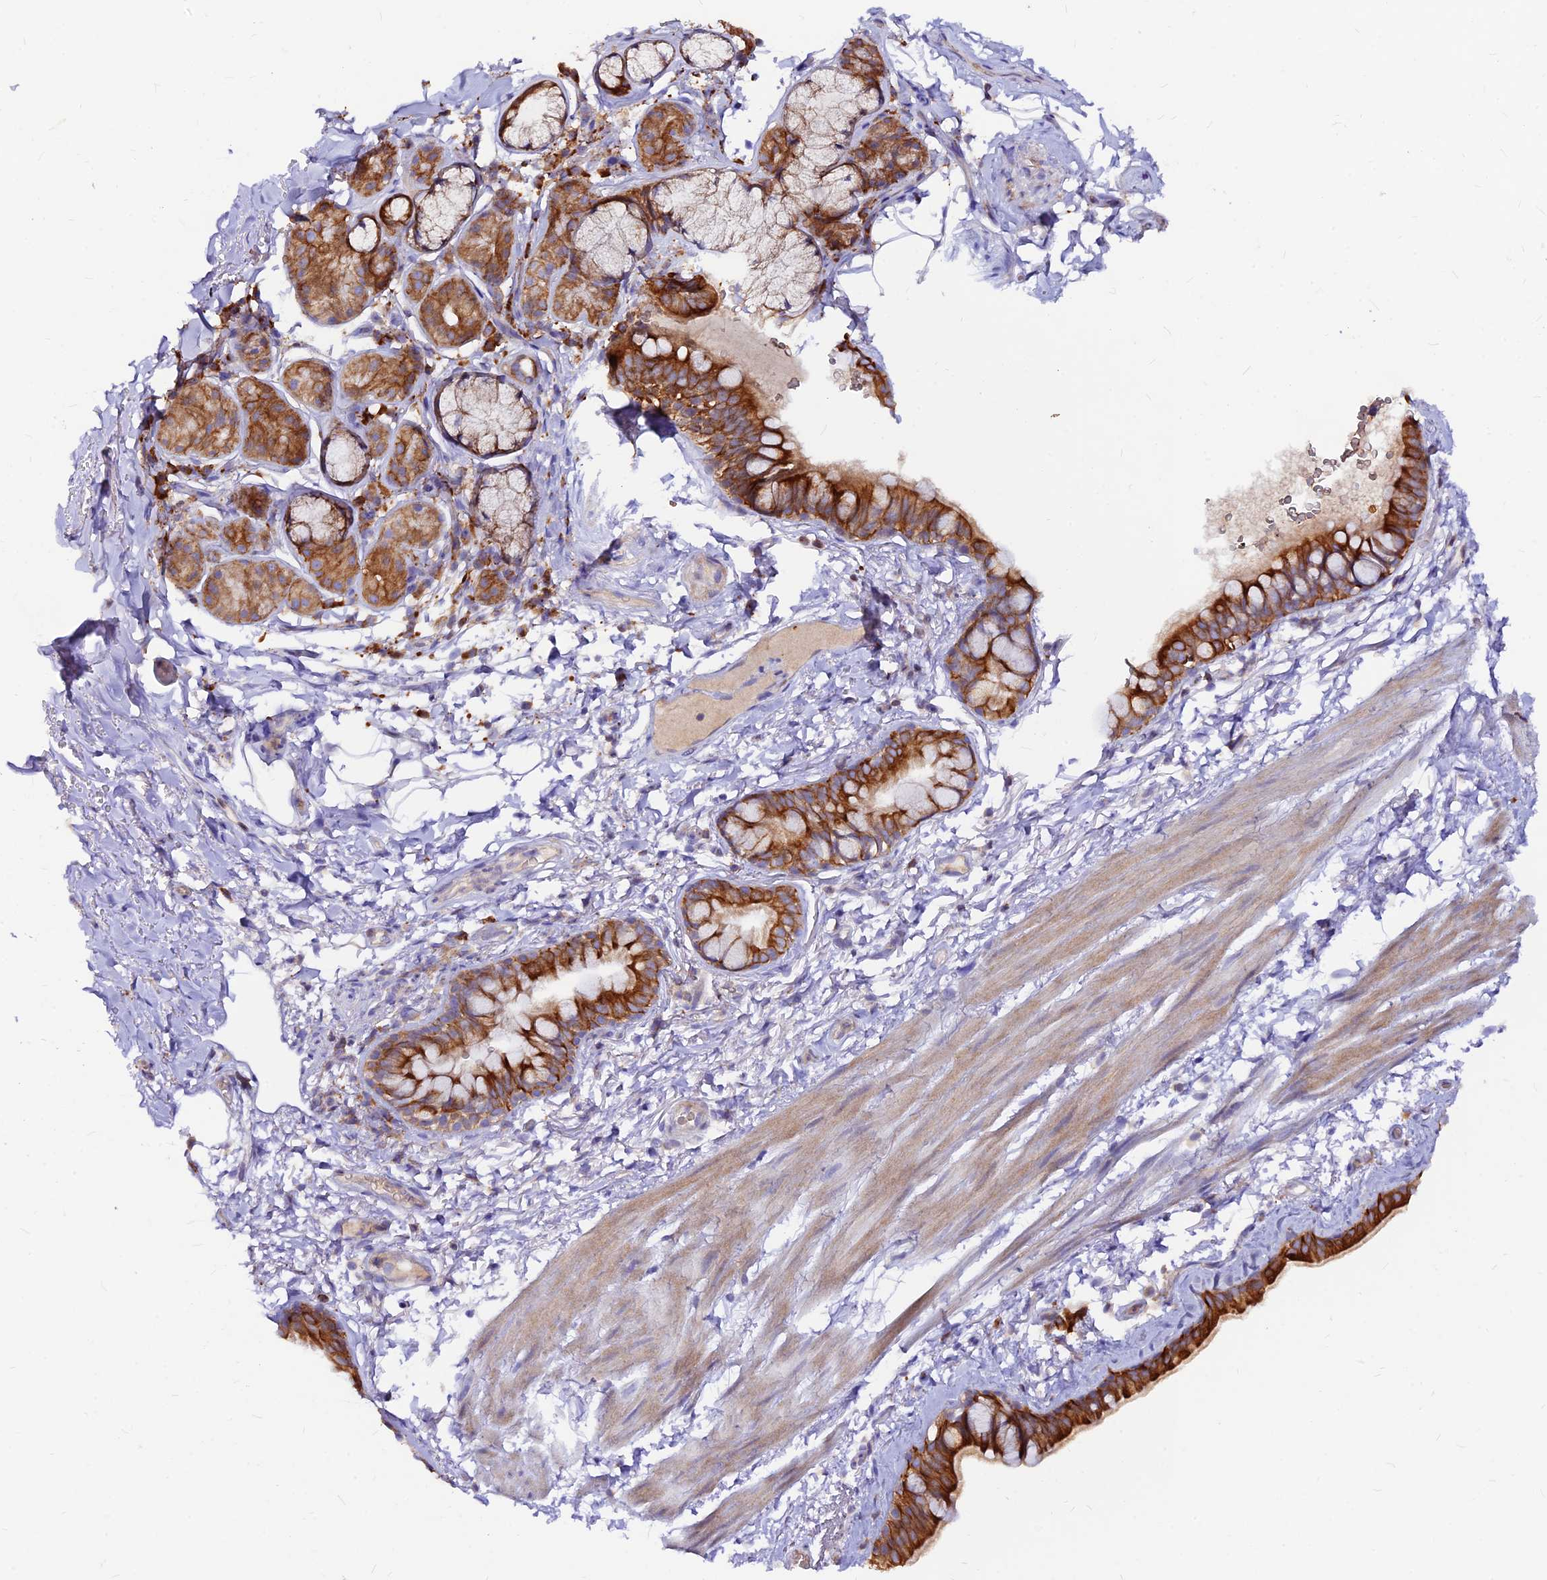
{"staining": {"intensity": "strong", "quantity": ">75%", "location": "cytoplasmic/membranous"}, "tissue": "bronchus", "cell_type": "Respiratory epithelial cells", "image_type": "normal", "snomed": [{"axis": "morphology", "description": "Normal tissue, NOS"}, {"axis": "topography", "description": "Cartilage tissue"}], "caption": "Immunohistochemistry (IHC) photomicrograph of normal bronchus: bronchus stained using immunohistochemistry displays high levels of strong protein expression localized specifically in the cytoplasmic/membranous of respiratory epithelial cells, appearing as a cytoplasmic/membranous brown color.", "gene": "DENND2D", "patient": {"sex": "male", "age": 63}}